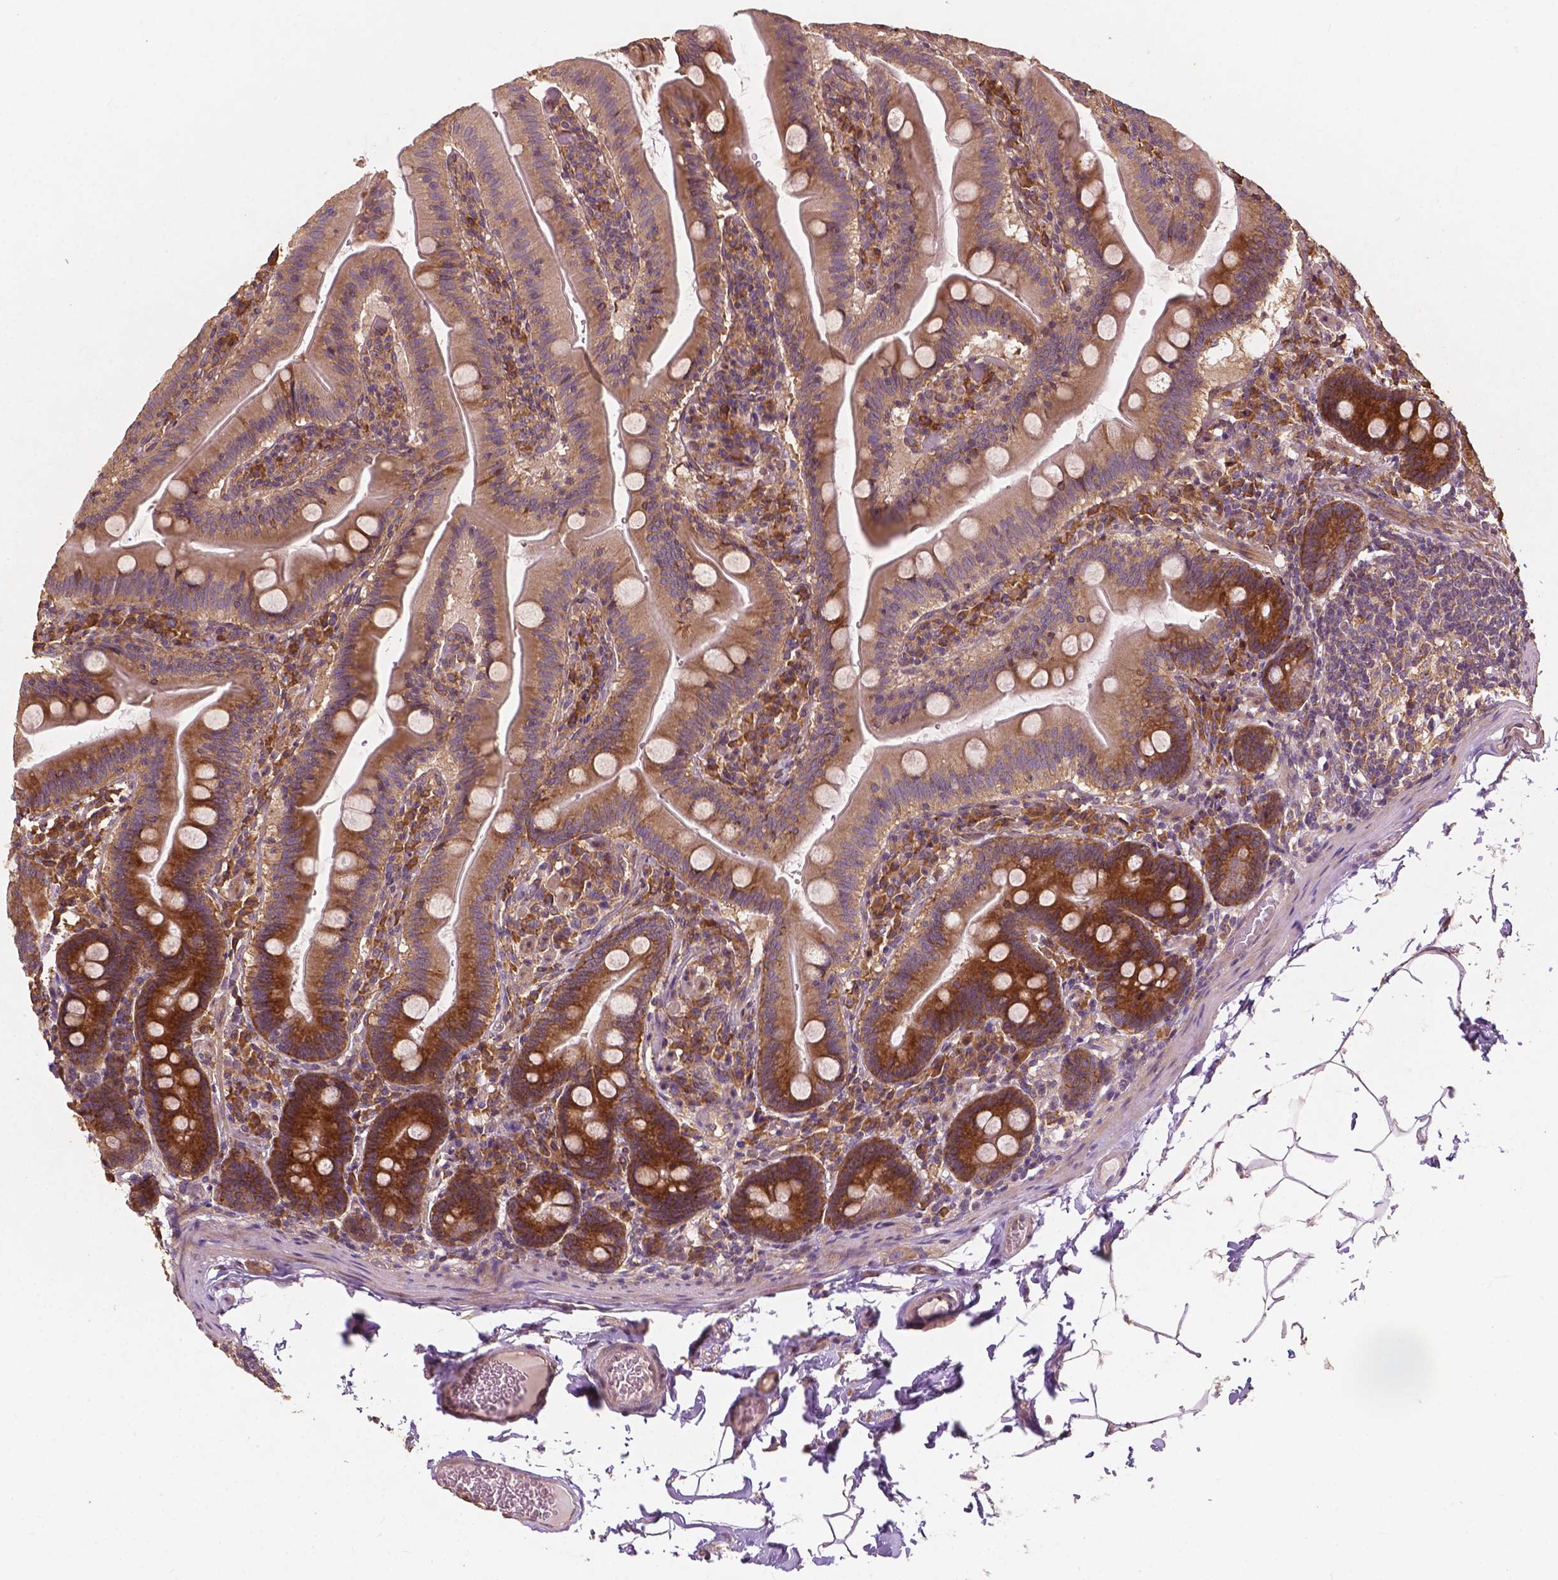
{"staining": {"intensity": "moderate", "quantity": "25%-75%", "location": "cytoplasmic/membranous"}, "tissue": "small intestine", "cell_type": "Glandular cells", "image_type": "normal", "snomed": [{"axis": "morphology", "description": "Normal tissue, NOS"}, {"axis": "topography", "description": "Small intestine"}], "caption": "Brown immunohistochemical staining in unremarkable small intestine reveals moderate cytoplasmic/membranous staining in approximately 25%-75% of glandular cells. (DAB (3,3'-diaminobenzidine) = brown stain, brightfield microscopy at high magnification).", "gene": "G3BP1", "patient": {"sex": "male", "age": 37}}